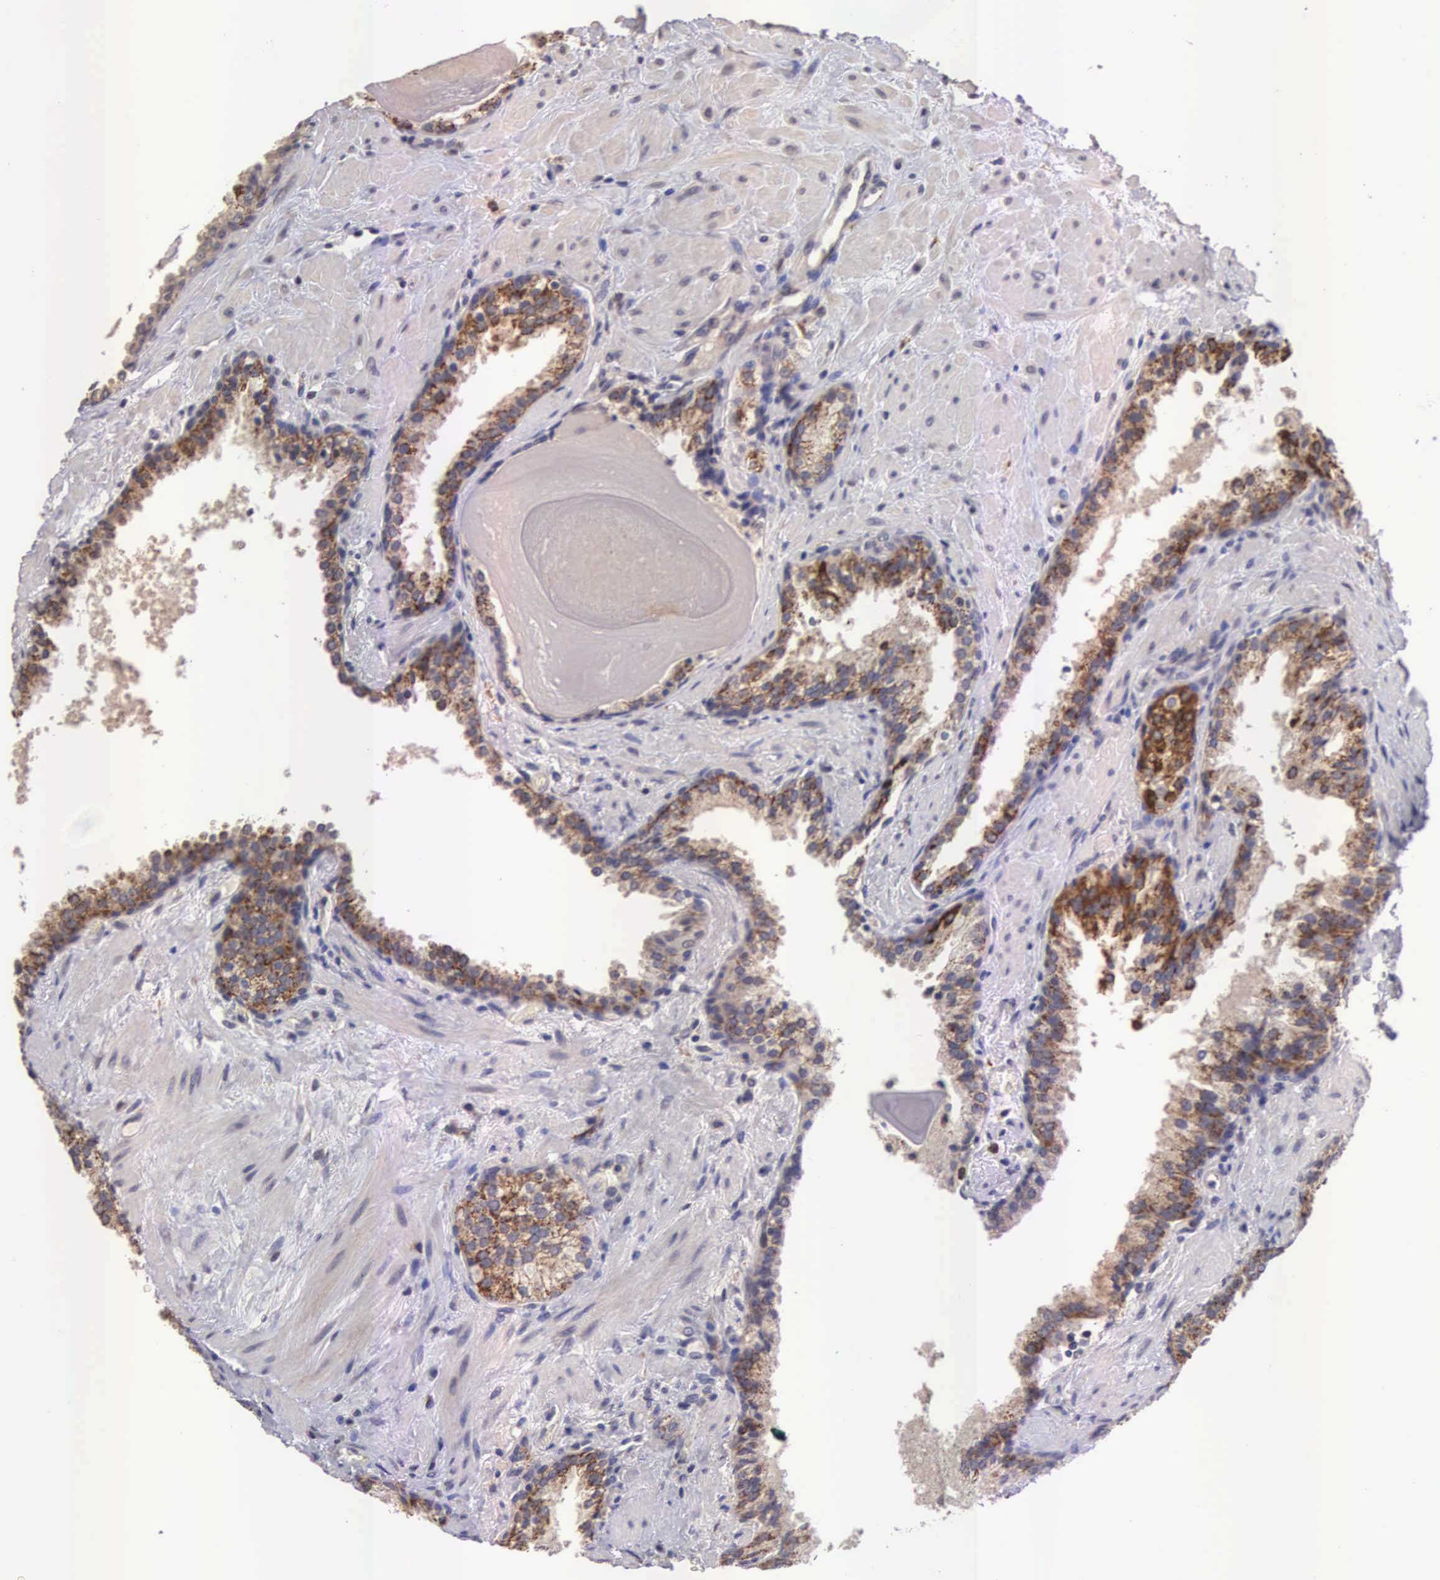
{"staining": {"intensity": "moderate", "quantity": ">75%", "location": "cytoplasmic/membranous"}, "tissue": "prostate cancer", "cell_type": "Tumor cells", "image_type": "cancer", "snomed": [{"axis": "morphology", "description": "Adenocarcinoma, Medium grade"}, {"axis": "topography", "description": "Prostate"}], "caption": "The photomicrograph reveals immunohistochemical staining of prostate cancer. There is moderate cytoplasmic/membranous expression is seen in approximately >75% of tumor cells.", "gene": "CDC45", "patient": {"sex": "male", "age": 70}}